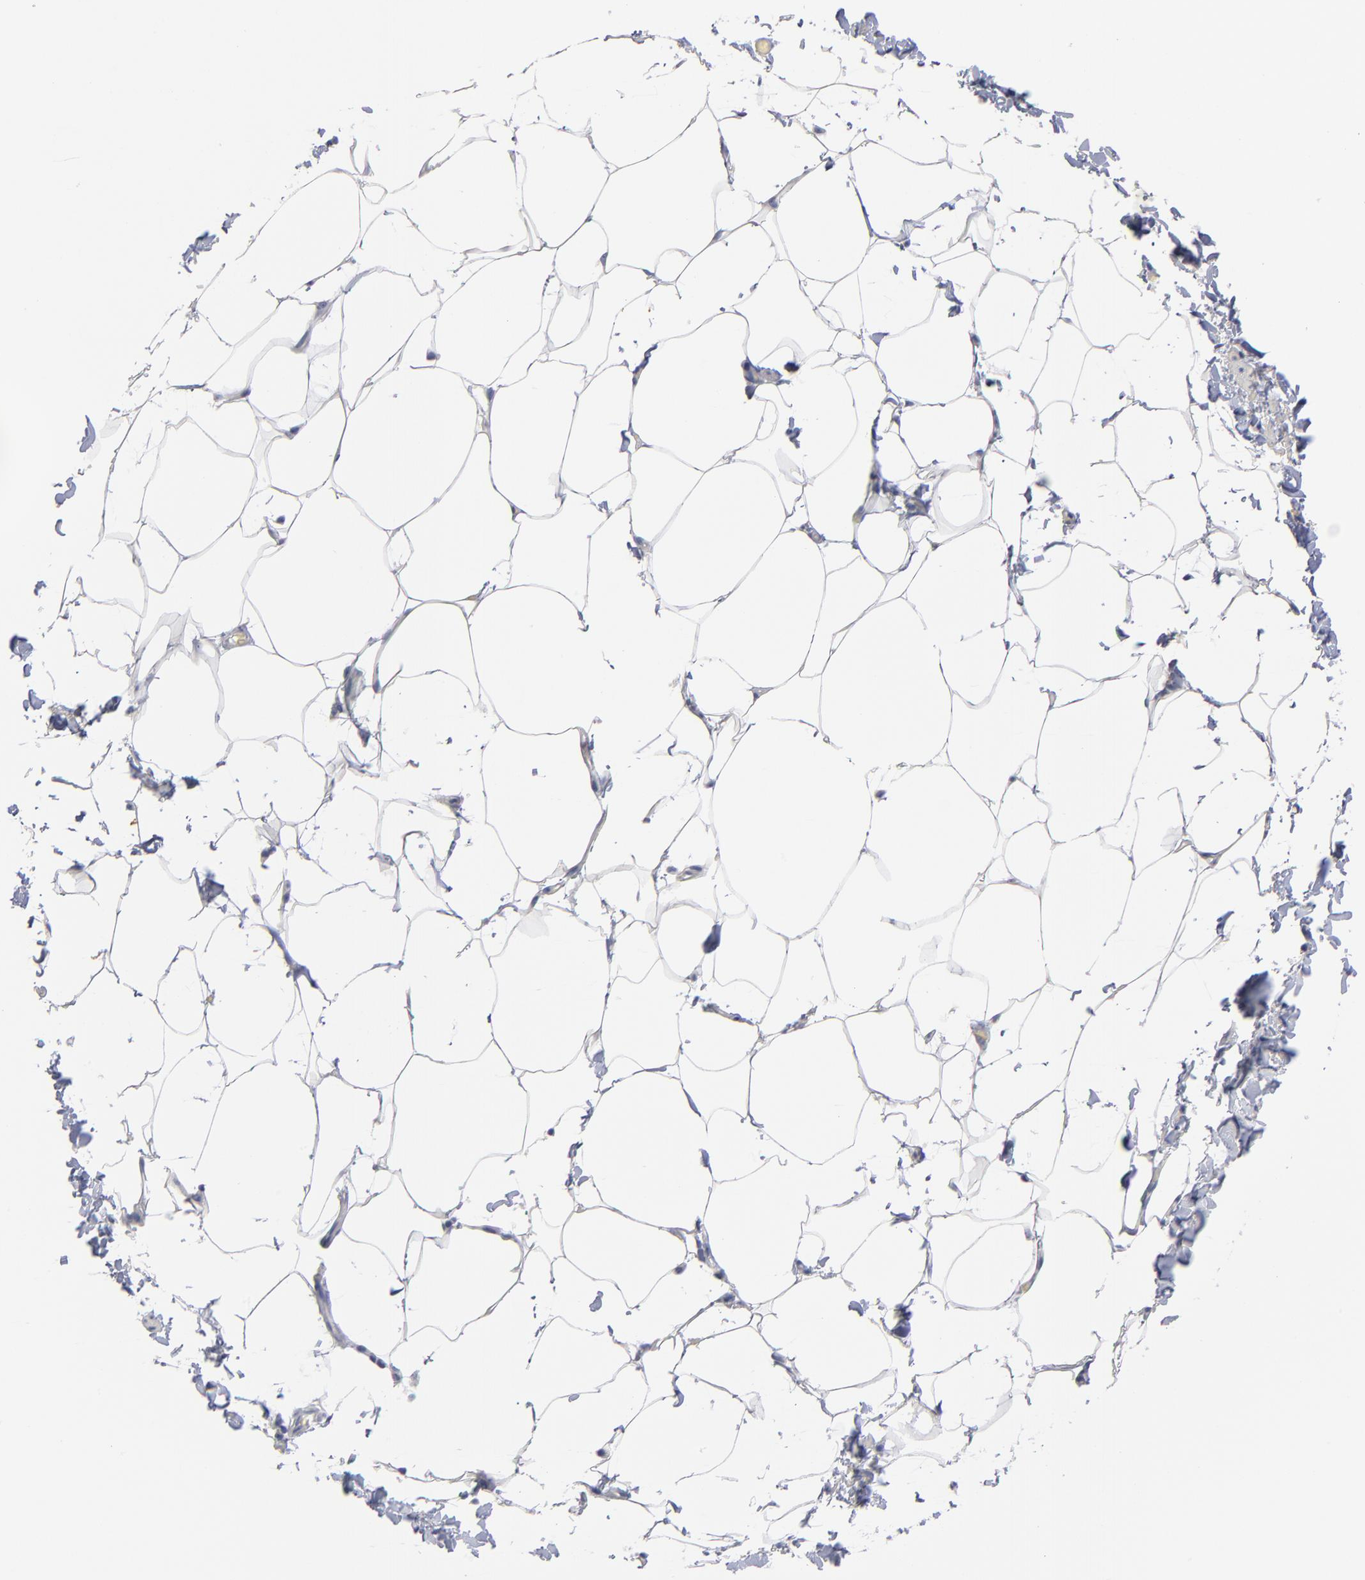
{"staining": {"intensity": "negative", "quantity": "none", "location": "none"}, "tissue": "adipose tissue", "cell_type": "Adipocytes", "image_type": "normal", "snomed": [{"axis": "morphology", "description": "Normal tissue, NOS"}, {"axis": "topography", "description": "Vascular tissue"}], "caption": "The micrograph demonstrates no significant positivity in adipocytes of adipose tissue.", "gene": "ACY1", "patient": {"sex": "male", "age": 41}}